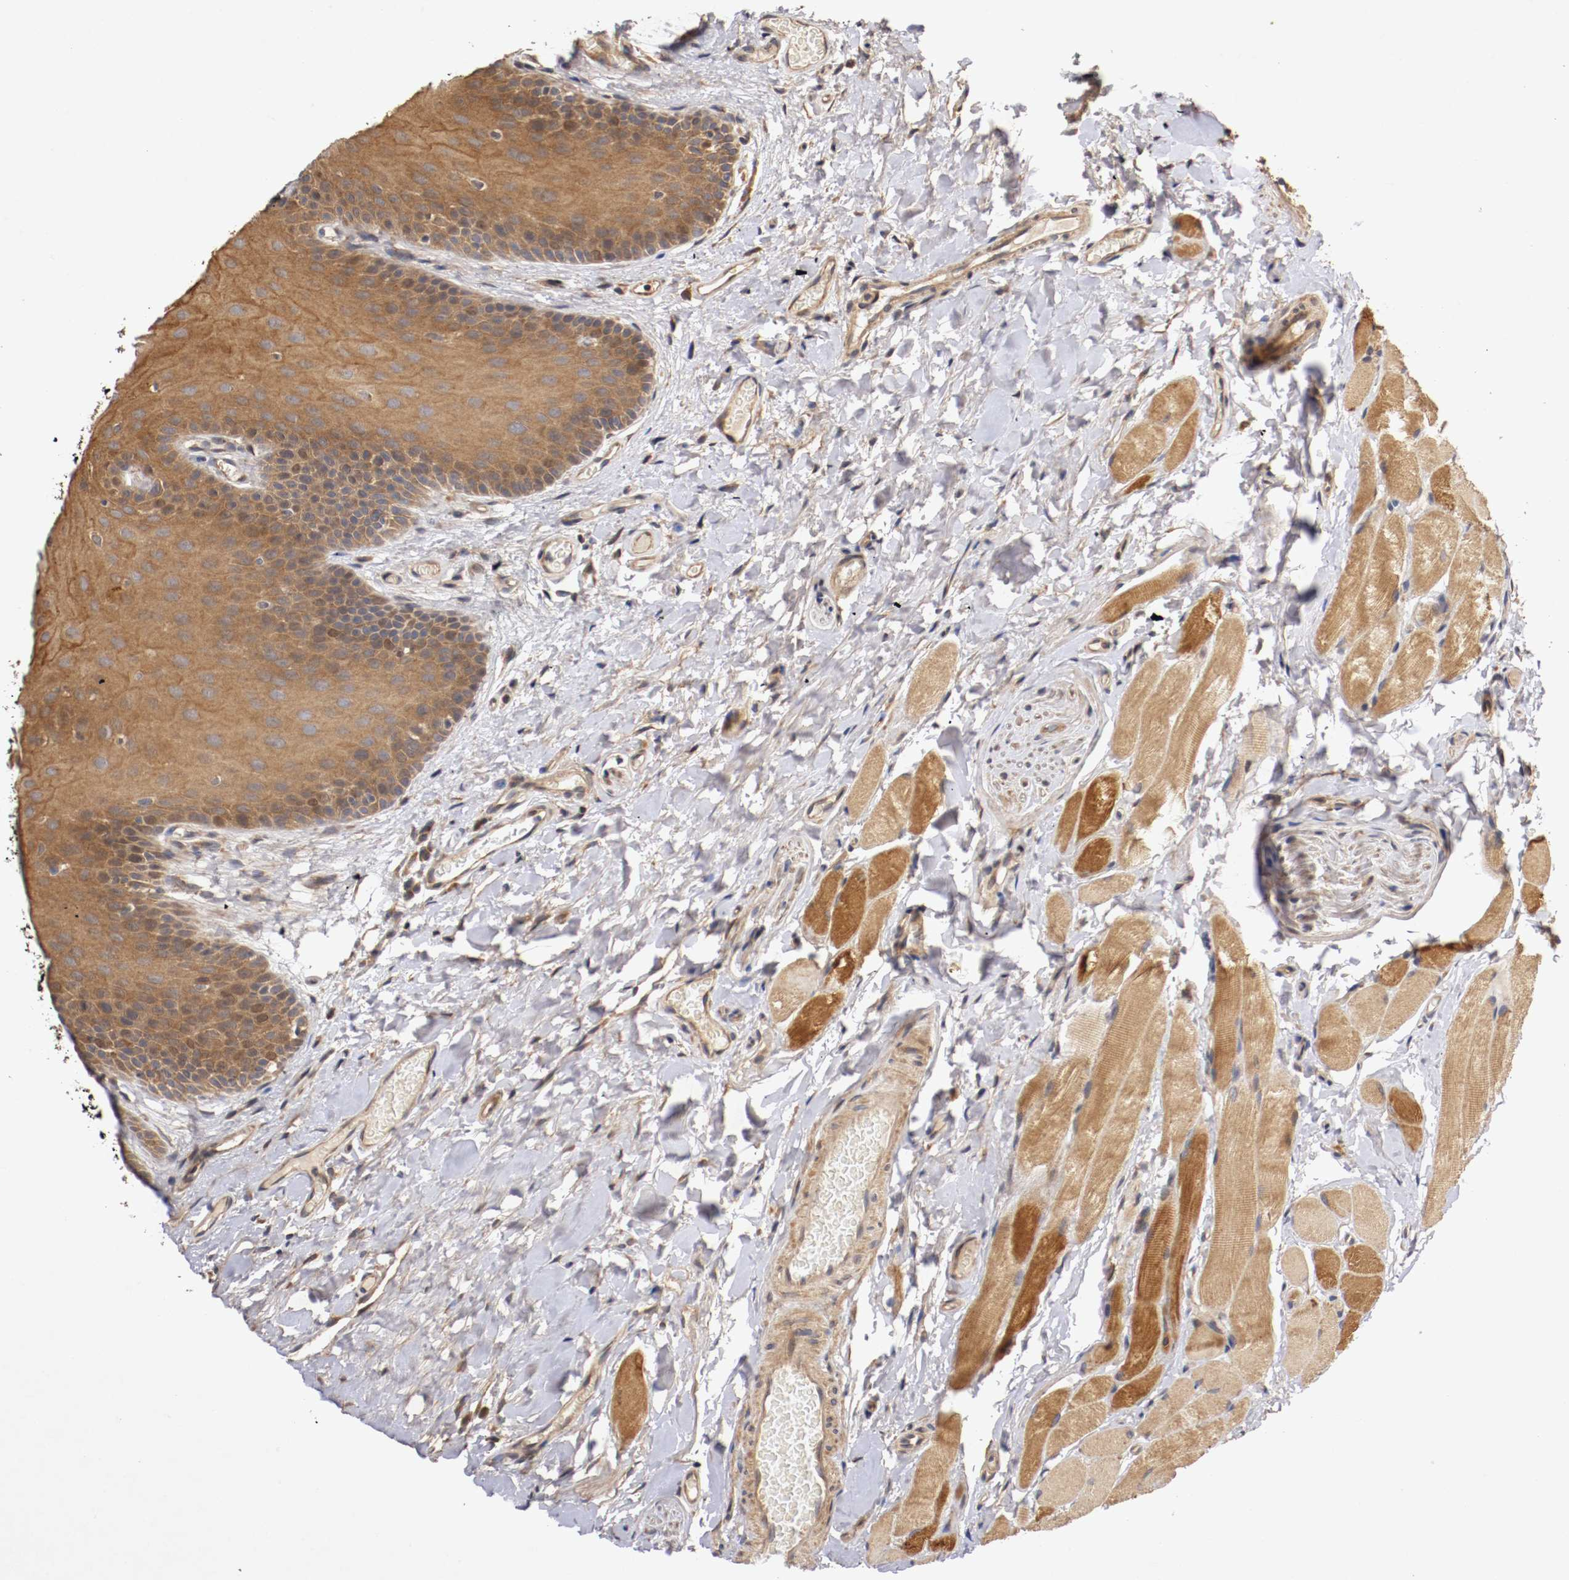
{"staining": {"intensity": "moderate", "quantity": ">75%", "location": "cytoplasmic/membranous"}, "tissue": "oral mucosa", "cell_type": "Squamous epithelial cells", "image_type": "normal", "snomed": [{"axis": "morphology", "description": "Normal tissue, NOS"}, {"axis": "topography", "description": "Oral tissue"}], "caption": "An image of human oral mucosa stained for a protein demonstrates moderate cytoplasmic/membranous brown staining in squamous epithelial cells. The staining is performed using DAB (3,3'-diaminobenzidine) brown chromogen to label protein expression. The nuclei are counter-stained blue using hematoxylin.", "gene": "VEZT", "patient": {"sex": "male", "age": 54}}